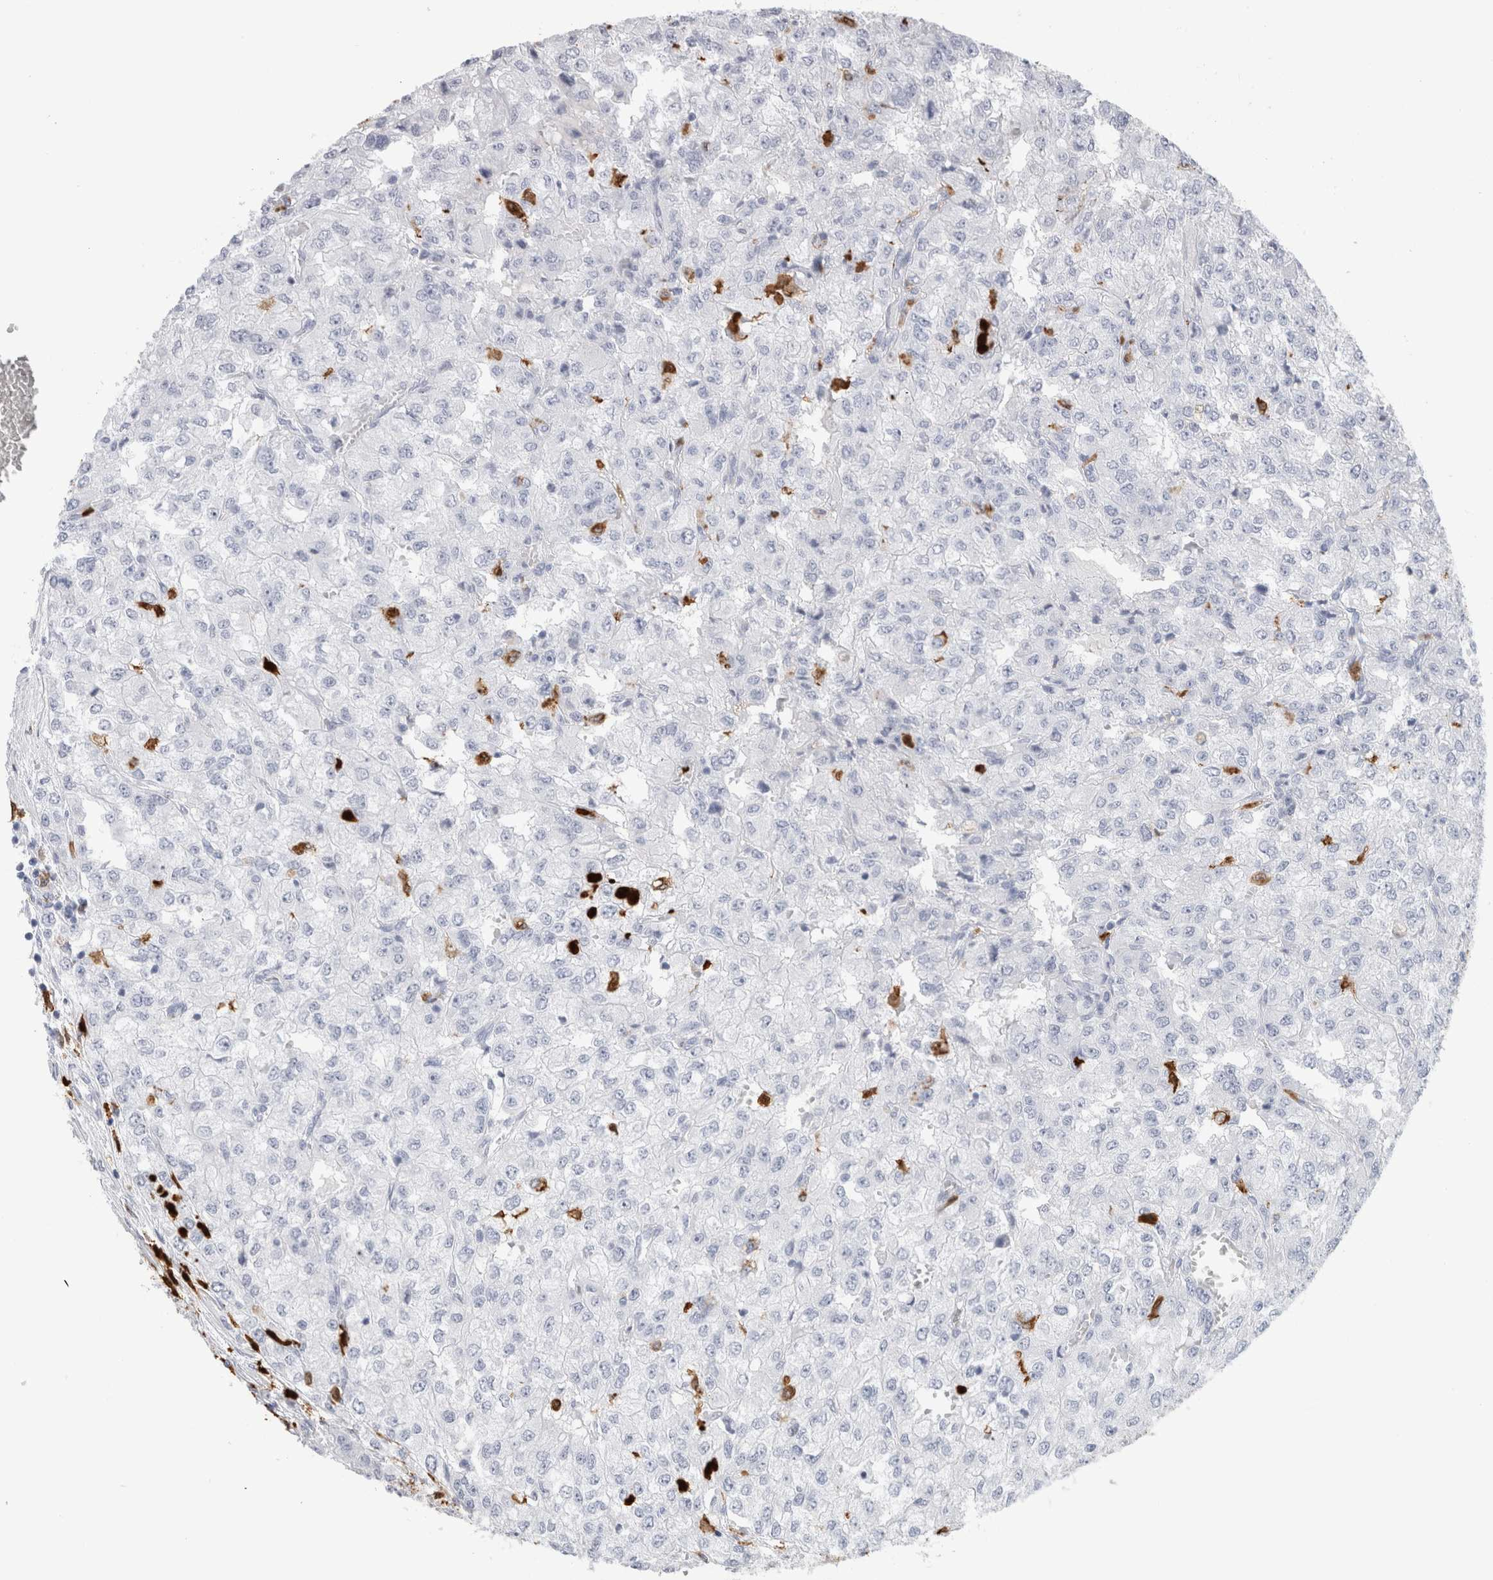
{"staining": {"intensity": "negative", "quantity": "none", "location": "none"}, "tissue": "renal cancer", "cell_type": "Tumor cells", "image_type": "cancer", "snomed": [{"axis": "morphology", "description": "Adenocarcinoma, NOS"}, {"axis": "topography", "description": "Kidney"}], "caption": "IHC of adenocarcinoma (renal) exhibits no positivity in tumor cells.", "gene": "S100A8", "patient": {"sex": "female", "age": 54}}